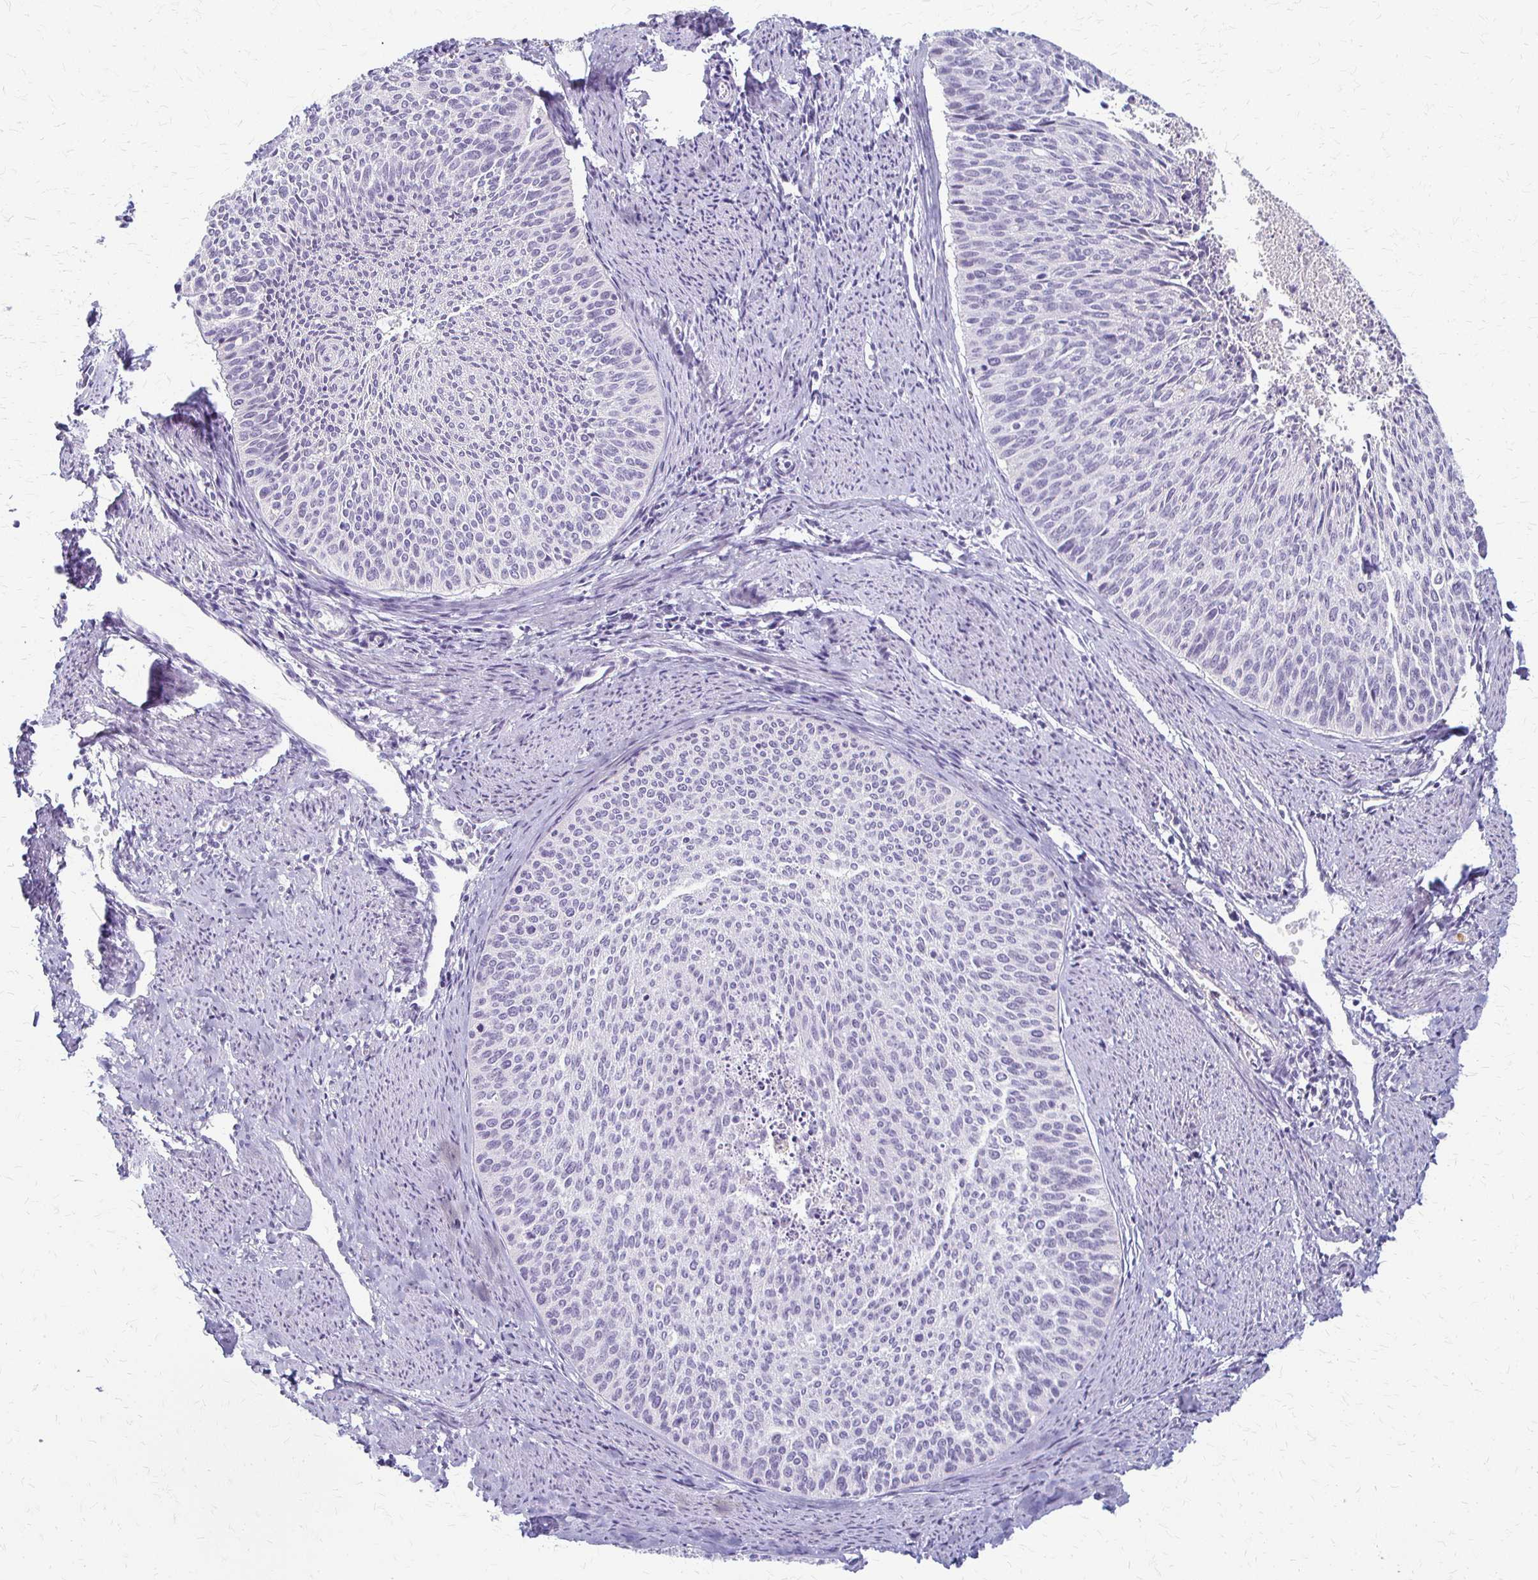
{"staining": {"intensity": "negative", "quantity": "none", "location": "none"}, "tissue": "cervical cancer", "cell_type": "Tumor cells", "image_type": "cancer", "snomed": [{"axis": "morphology", "description": "Squamous cell carcinoma, NOS"}, {"axis": "topography", "description": "Cervix"}], "caption": "This image is of cervical cancer stained with immunohistochemistry (IHC) to label a protein in brown with the nuclei are counter-stained blue. There is no positivity in tumor cells. (DAB (3,3'-diaminobenzidine) immunohistochemistry (IHC) with hematoxylin counter stain).", "gene": "ACP5", "patient": {"sex": "female", "age": 55}}